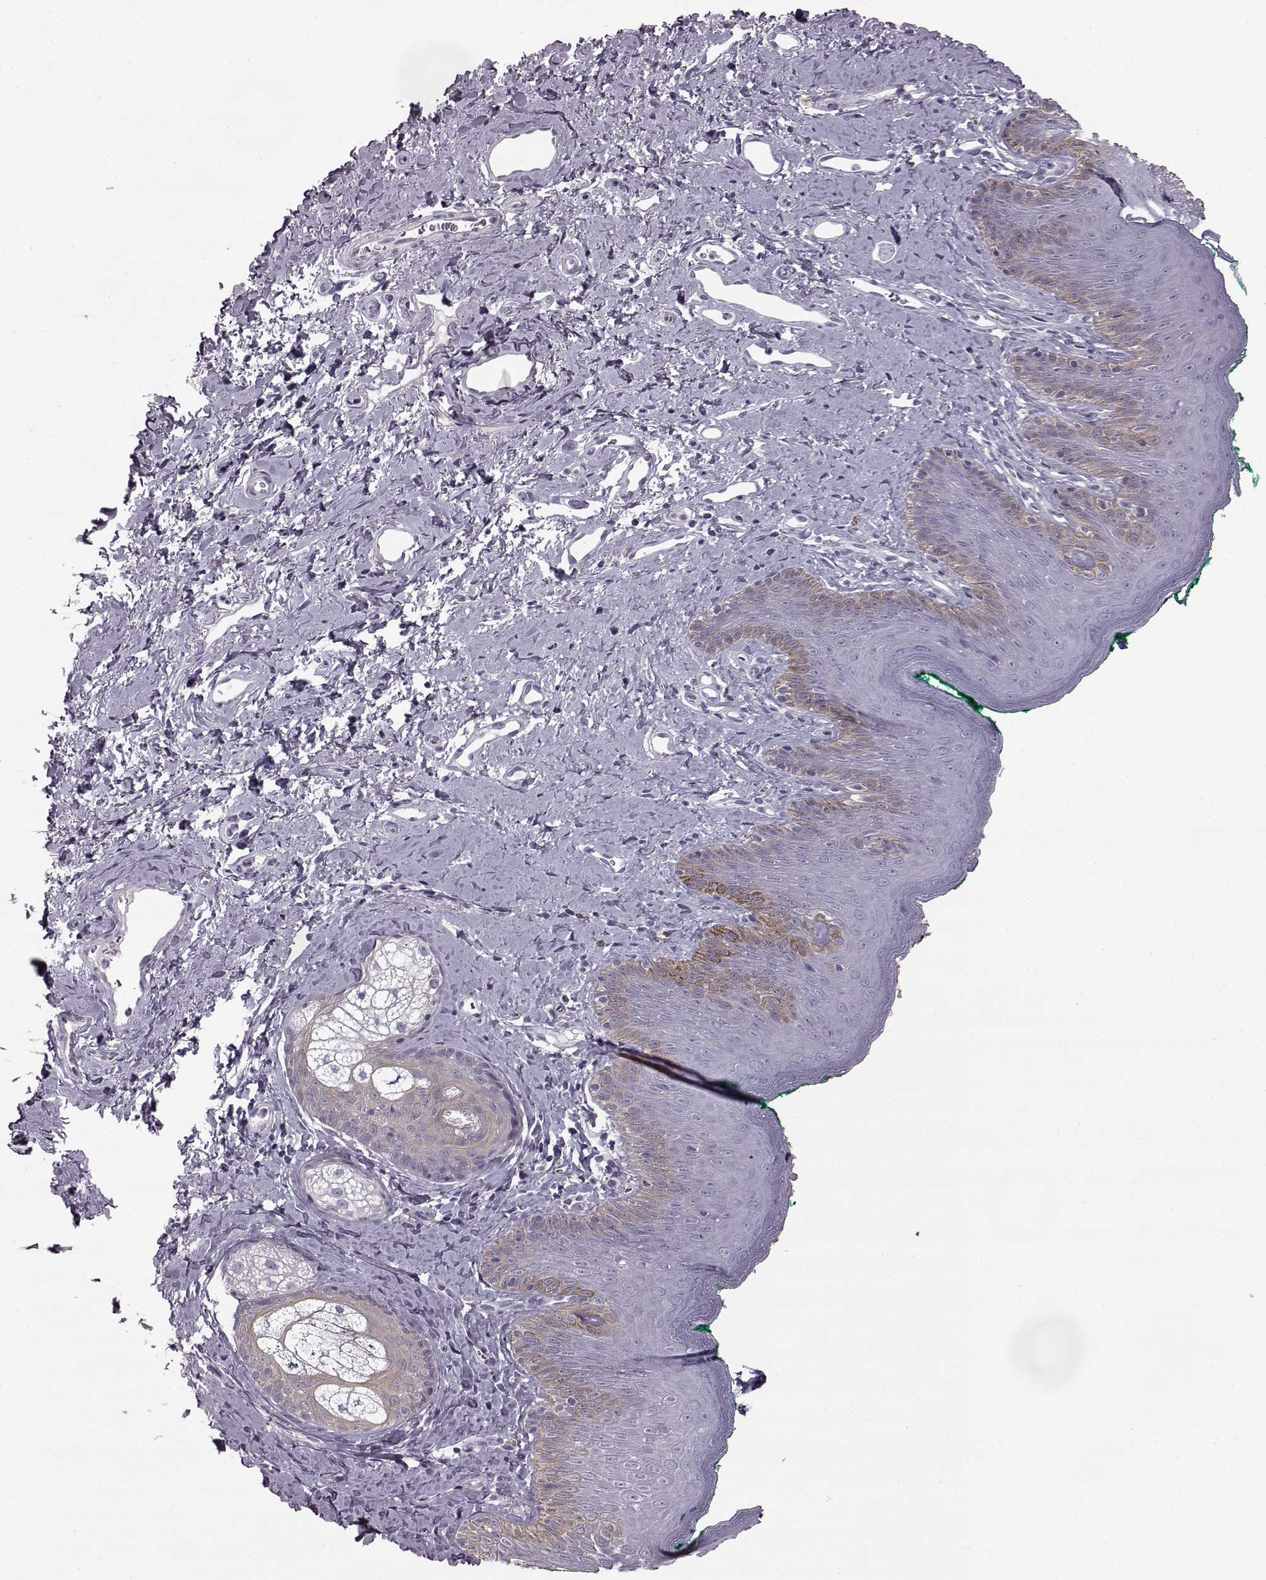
{"staining": {"intensity": "negative", "quantity": "none", "location": "none"}, "tissue": "skin", "cell_type": "Epidermal cells", "image_type": "normal", "snomed": [{"axis": "morphology", "description": "Normal tissue, NOS"}, {"axis": "topography", "description": "Vulva"}], "caption": "DAB immunohistochemical staining of benign human skin displays no significant positivity in epidermal cells.", "gene": "ODAD4", "patient": {"sex": "female", "age": 66}}